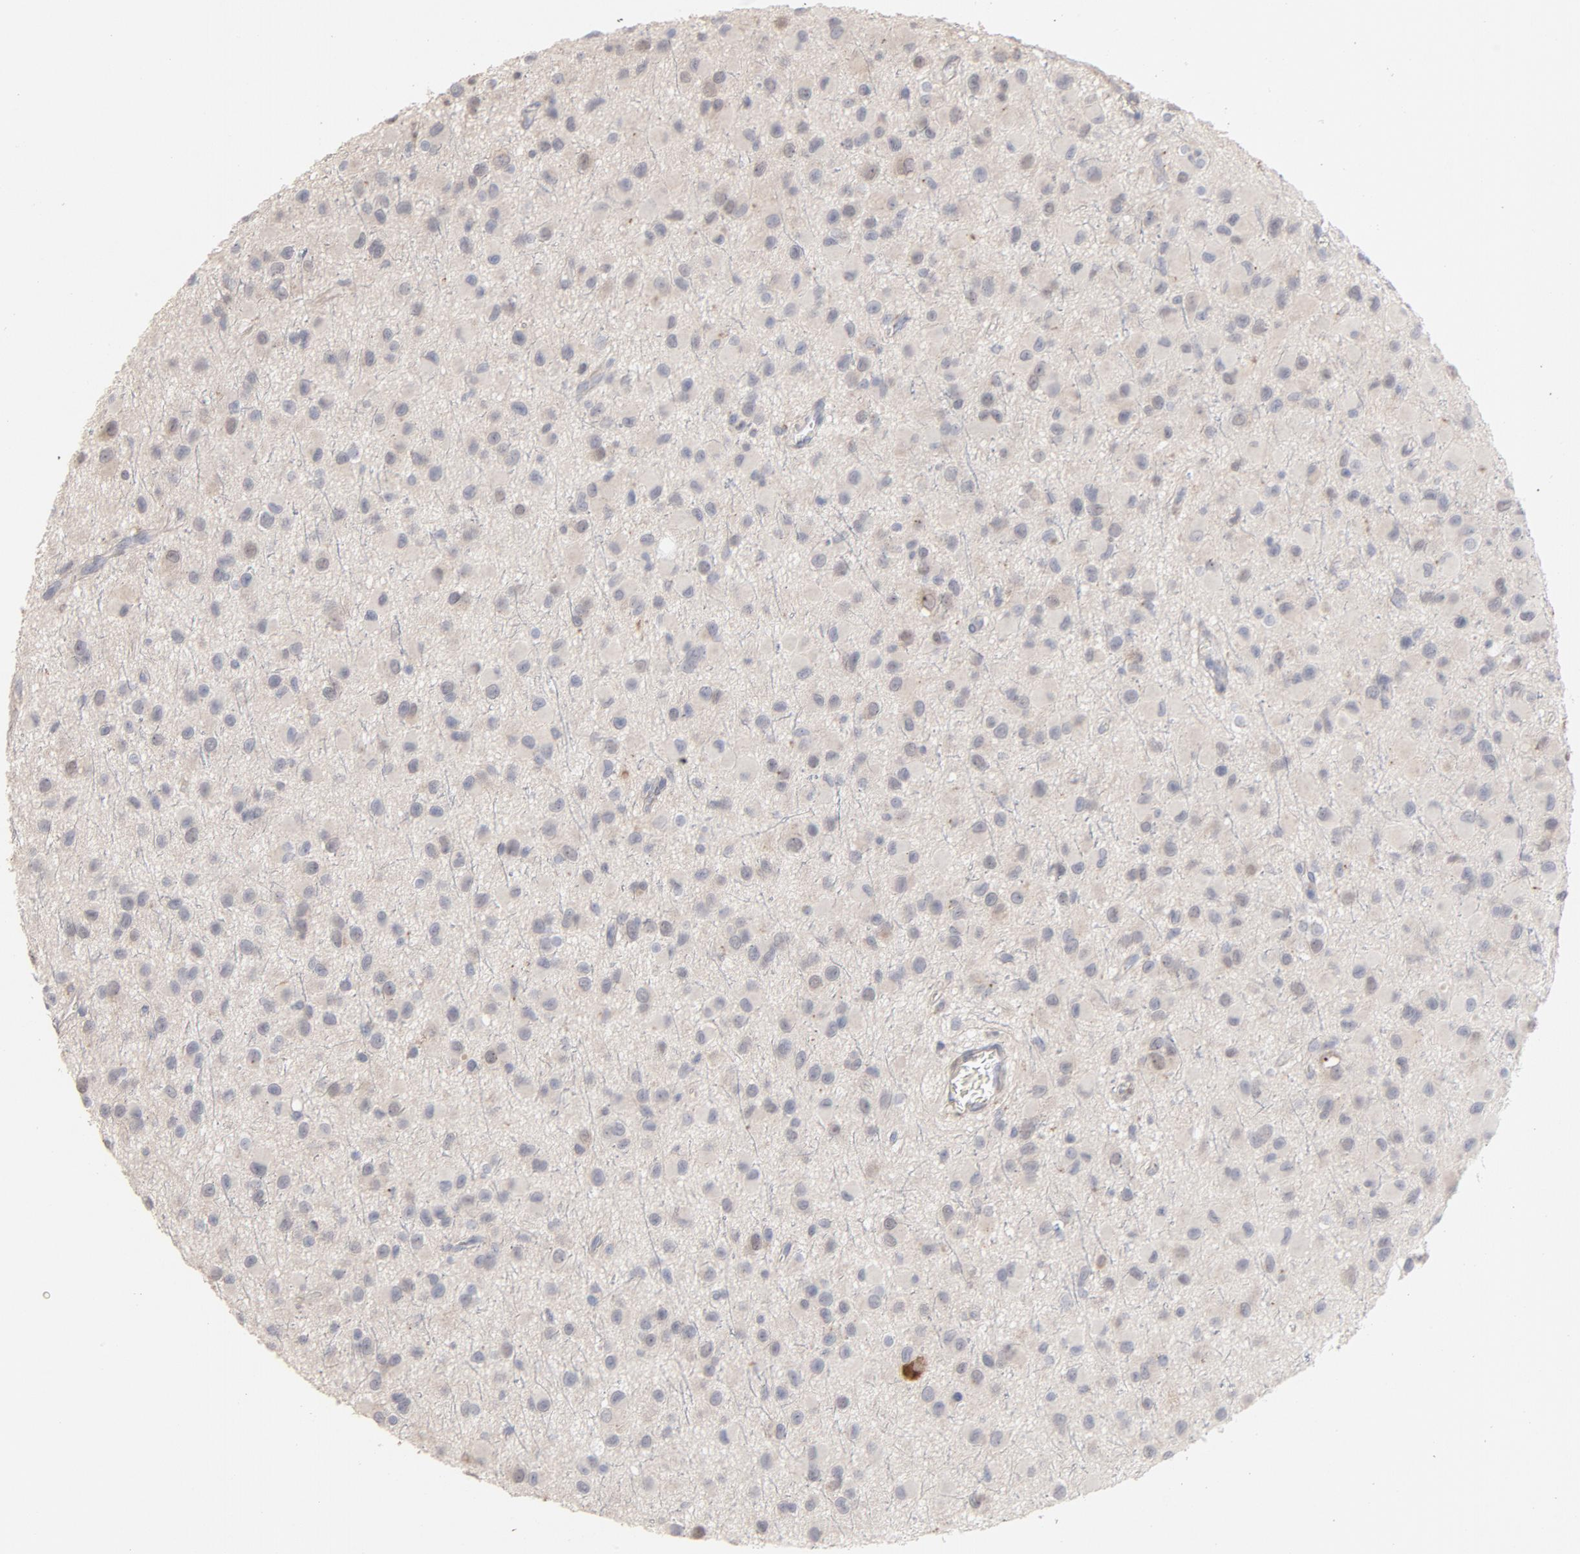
{"staining": {"intensity": "weak", "quantity": ">75%", "location": "cytoplasmic/membranous,nuclear"}, "tissue": "glioma", "cell_type": "Tumor cells", "image_type": "cancer", "snomed": [{"axis": "morphology", "description": "Glioma, malignant, Low grade"}, {"axis": "topography", "description": "Brain"}], "caption": "Immunohistochemical staining of human malignant glioma (low-grade) shows weak cytoplasmic/membranous and nuclear protein expression in approximately >75% of tumor cells.", "gene": "PNMA1", "patient": {"sex": "male", "age": 42}}